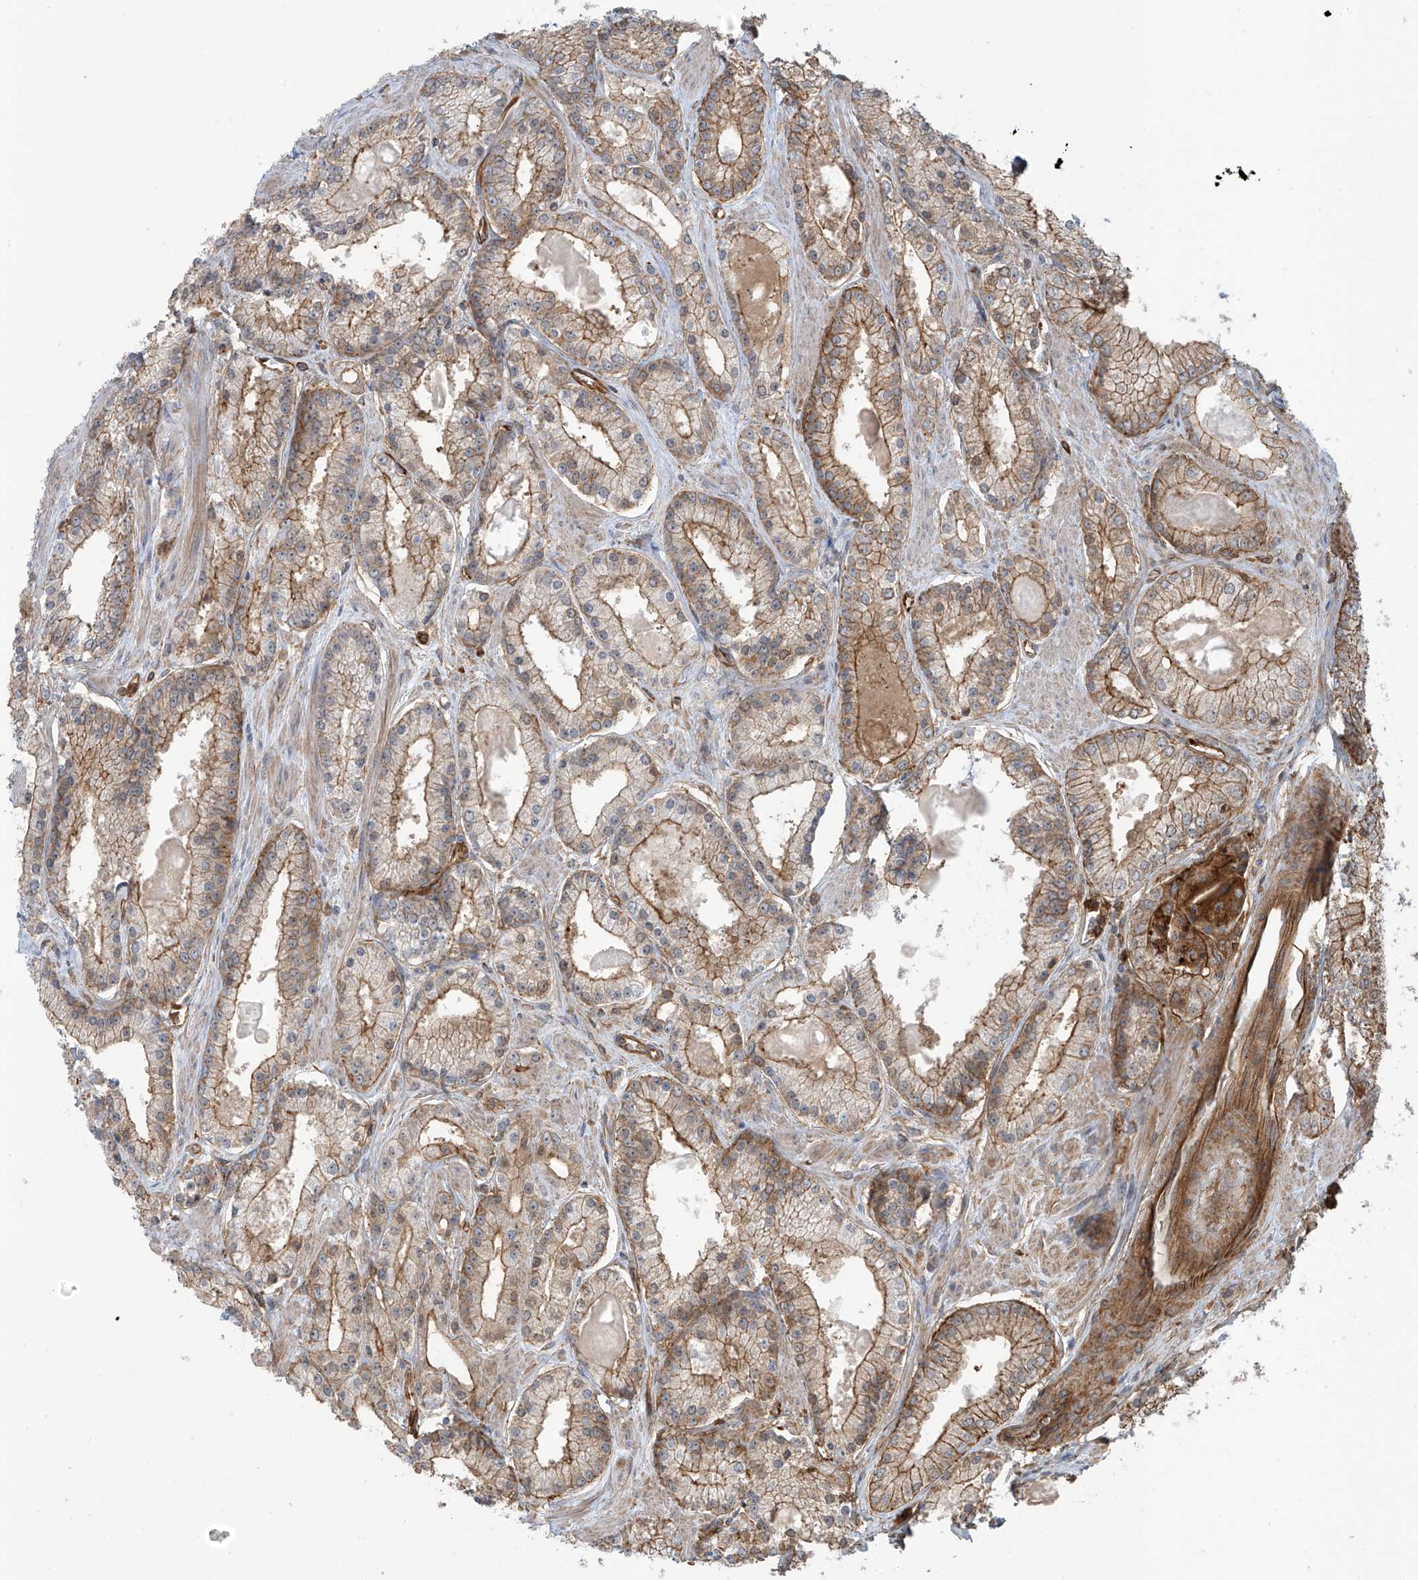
{"staining": {"intensity": "moderate", "quantity": "25%-75%", "location": "cytoplasmic/membranous"}, "tissue": "prostate cancer", "cell_type": "Tumor cells", "image_type": "cancer", "snomed": [{"axis": "morphology", "description": "Adenocarcinoma, Low grade"}, {"axis": "topography", "description": "Prostate"}], "caption": "There is medium levels of moderate cytoplasmic/membranous staining in tumor cells of prostate adenocarcinoma (low-grade), as demonstrated by immunohistochemical staining (brown color).", "gene": "SLC9A2", "patient": {"sex": "male", "age": 54}}